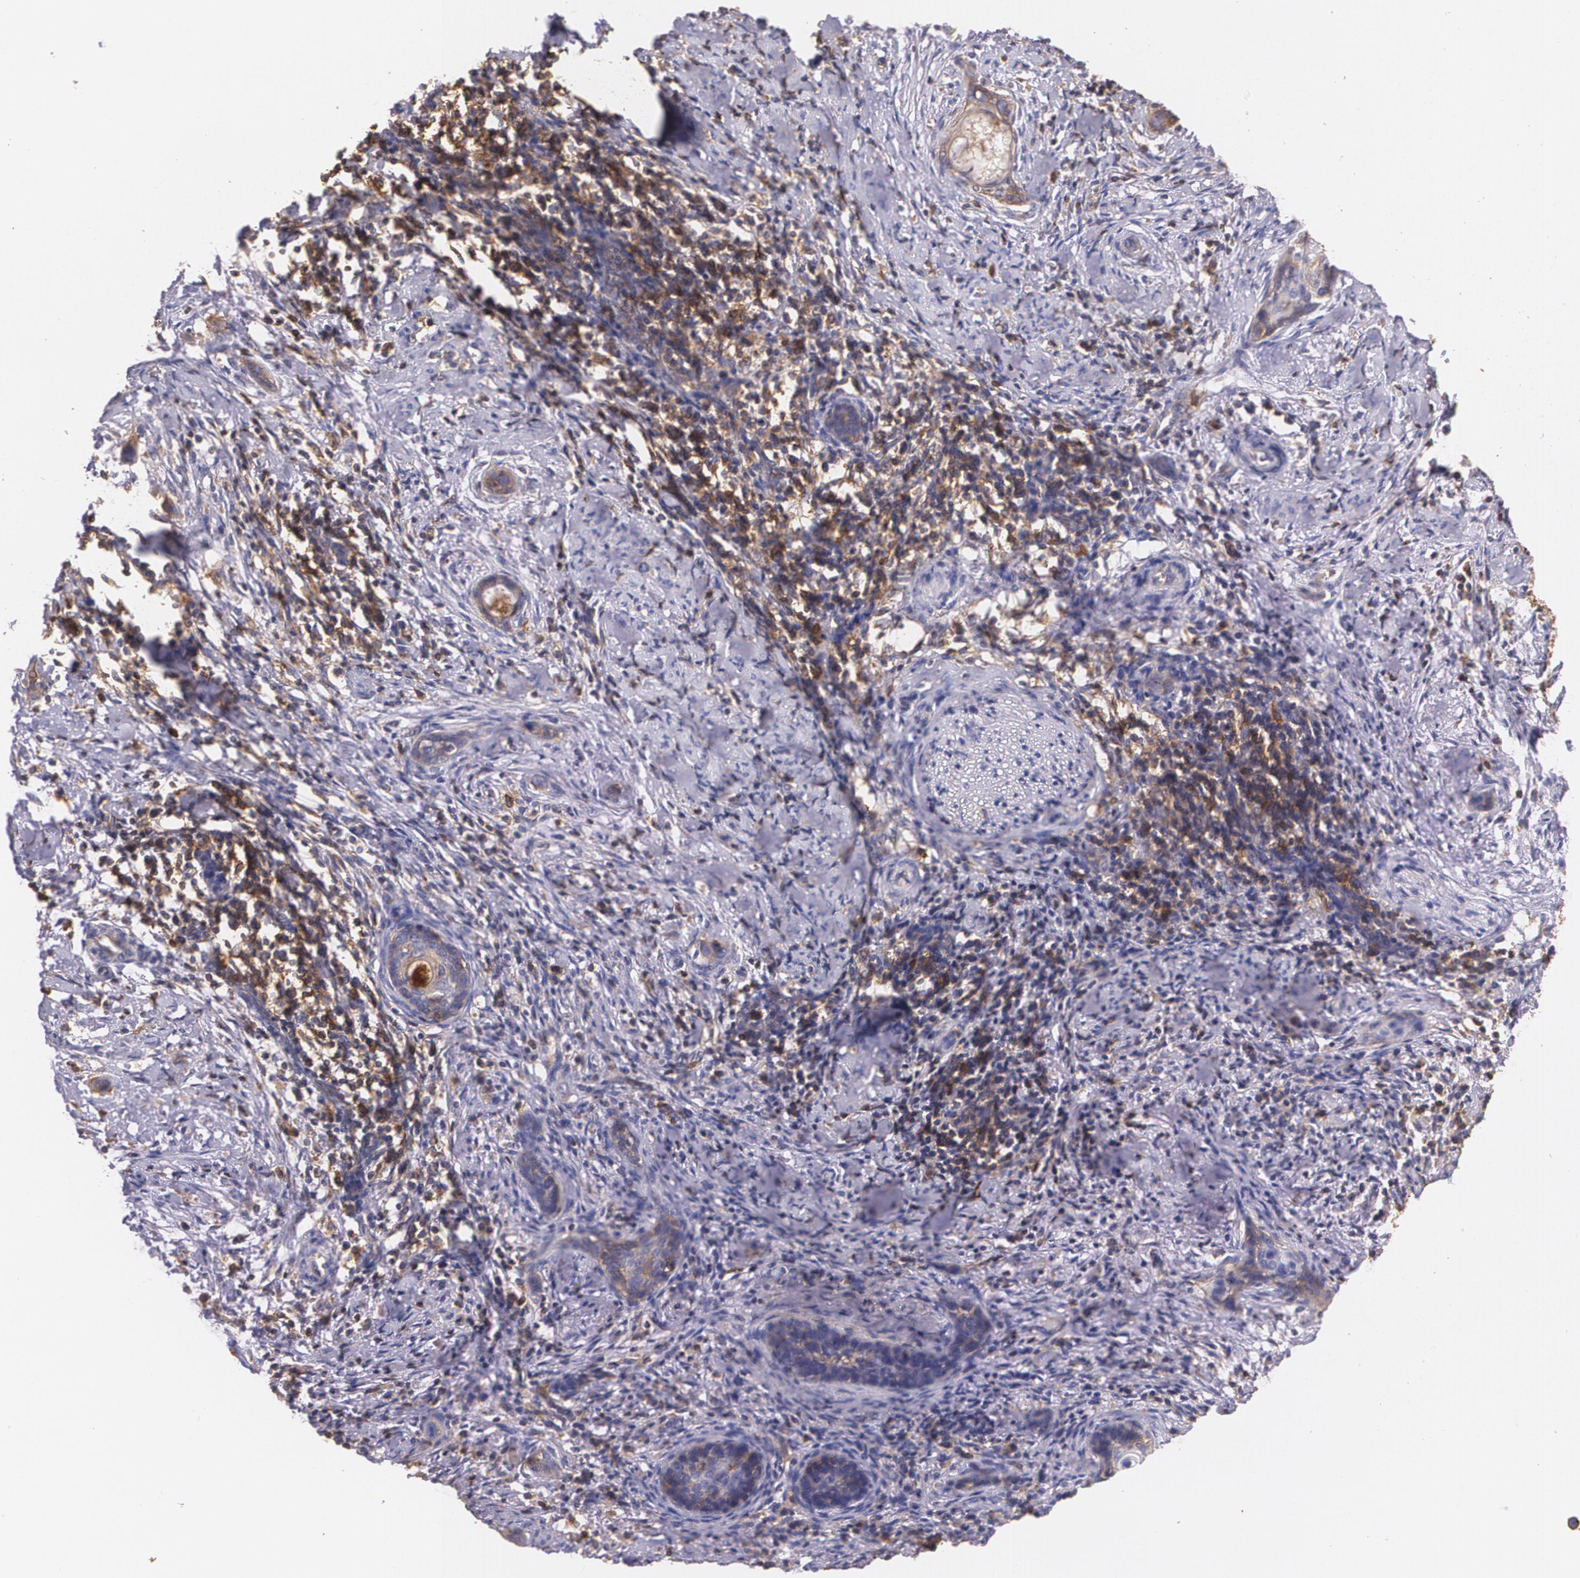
{"staining": {"intensity": "weak", "quantity": ">75%", "location": "cytoplasmic/membranous"}, "tissue": "cervical cancer", "cell_type": "Tumor cells", "image_type": "cancer", "snomed": [{"axis": "morphology", "description": "Squamous cell carcinoma, NOS"}, {"axis": "topography", "description": "Cervix"}], "caption": "Approximately >75% of tumor cells in cervical cancer show weak cytoplasmic/membranous protein staining as visualized by brown immunohistochemical staining.", "gene": "B2M", "patient": {"sex": "female", "age": 33}}